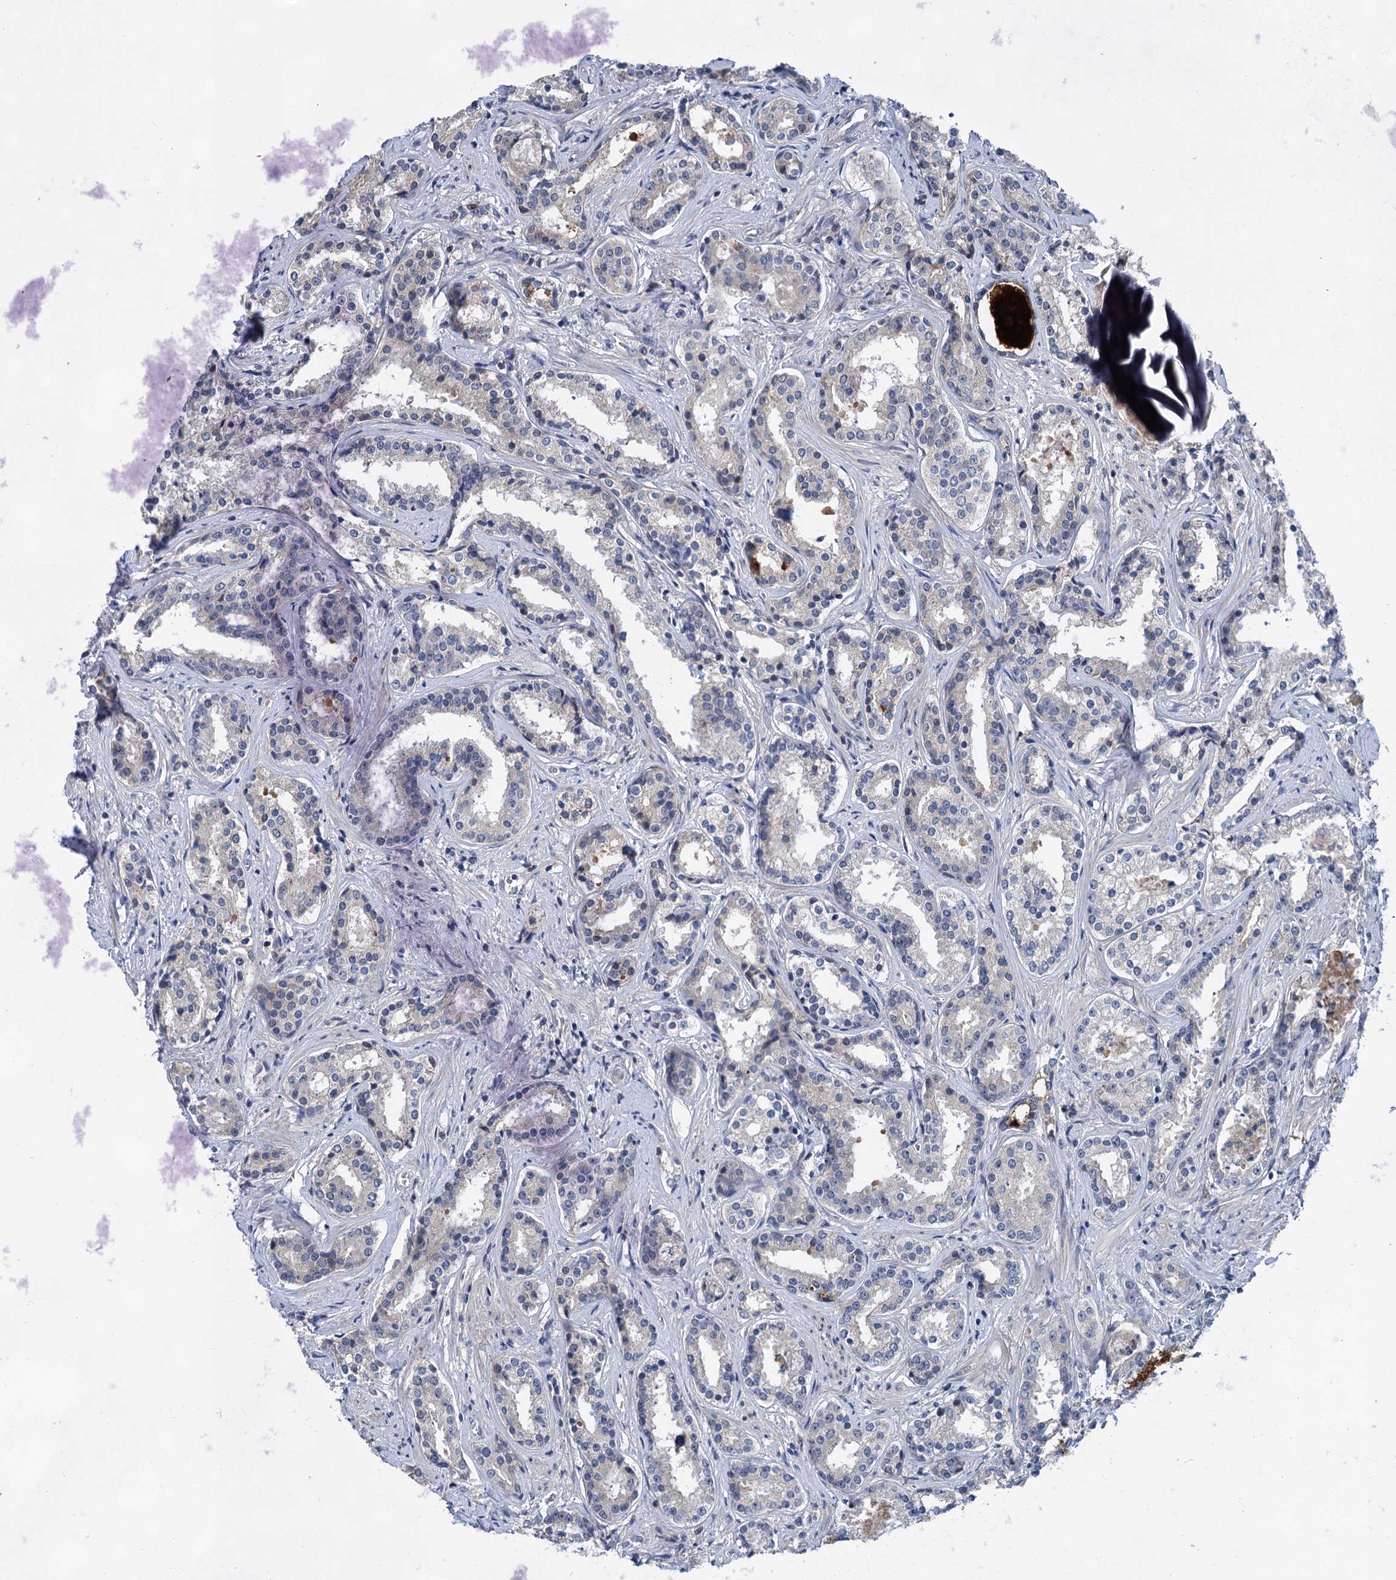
{"staining": {"intensity": "negative", "quantity": "none", "location": "none"}, "tissue": "prostate cancer", "cell_type": "Tumor cells", "image_type": "cancer", "snomed": [{"axis": "morphology", "description": "Adenocarcinoma, High grade"}, {"axis": "topography", "description": "Prostate"}], "caption": "IHC photomicrograph of human prostate high-grade adenocarcinoma stained for a protein (brown), which displays no staining in tumor cells.", "gene": "MORN3", "patient": {"sex": "male", "age": 58}}